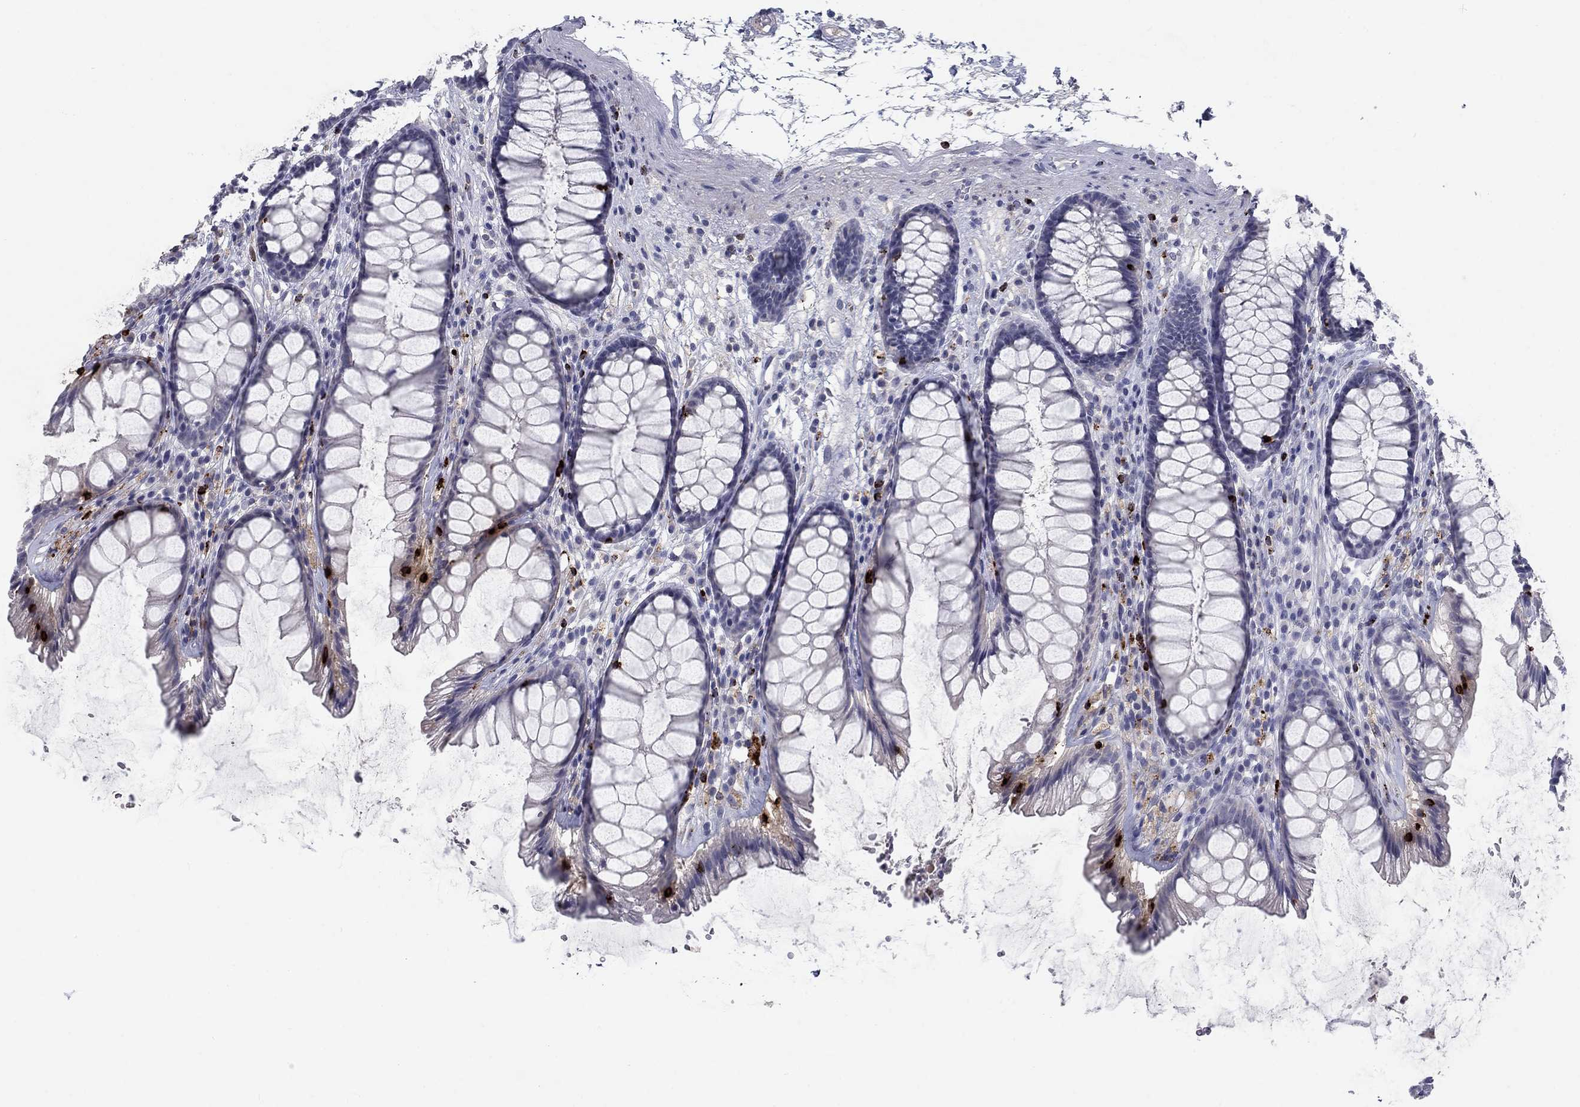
{"staining": {"intensity": "negative", "quantity": "none", "location": "none"}, "tissue": "rectum", "cell_type": "Glandular cells", "image_type": "normal", "snomed": [{"axis": "morphology", "description": "Normal tissue, NOS"}, {"axis": "topography", "description": "Rectum"}], "caption": "This is an immunohistochemistry micrograph of benign human rectum. There is no expression in glandular cells.", "gene": "GZMA", "patient": {"sex": "male", "age": 72}}